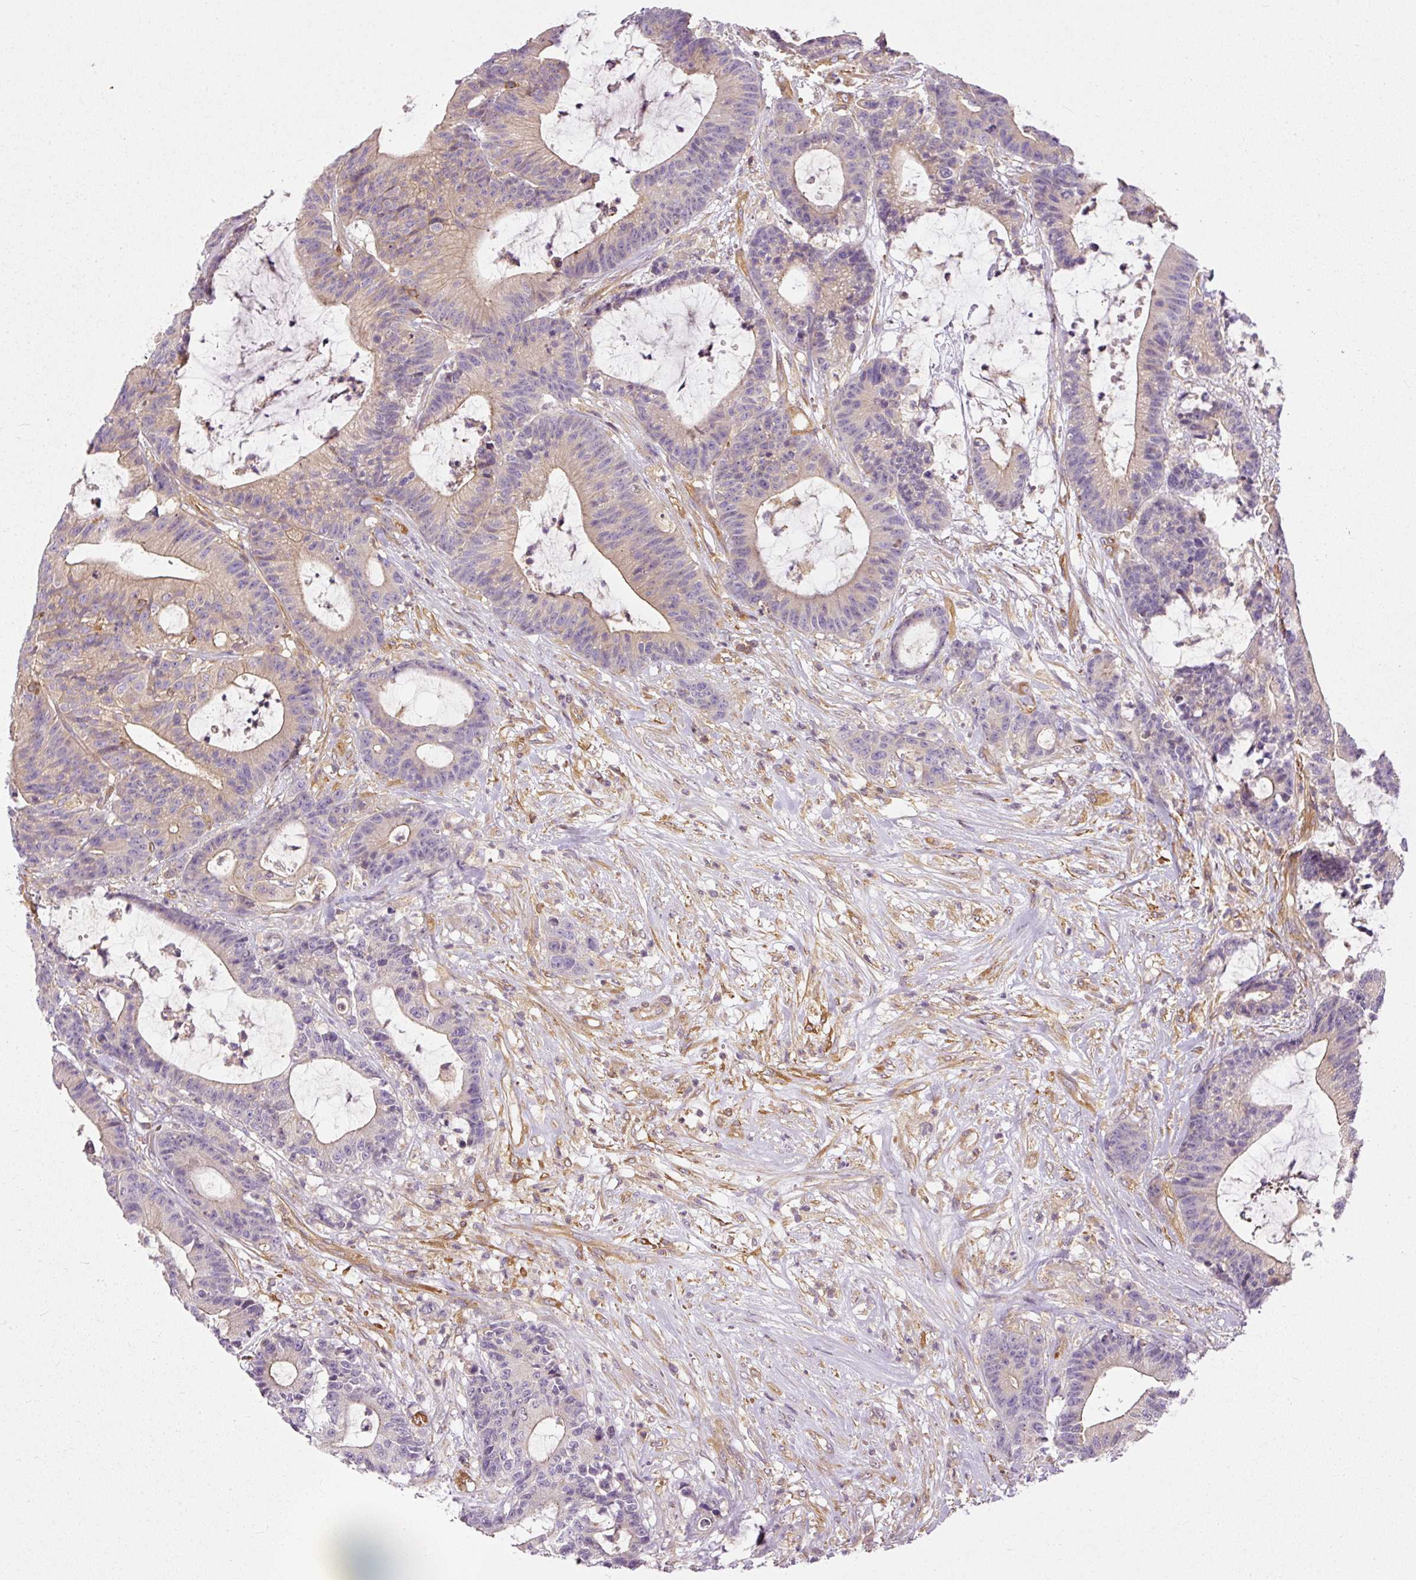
{"staining": {"intensity": "weak", "quantity": "<25%", "location": "cytoplasmic/membranous"}, "tissue": "colorectal cancer", "cell_type": "Tumor cells", "image_type": "cancer", "snomed": [{"axis": "morphology", "description": "Adenocarcinoma, NOS"}, {"axis": "topography", "description": "Colon"}], "caption": "Tumor cells are negative for brown protein staining in adenocarcinoma (colorectal).", "gene": "TBC1D2B", "patient": {"sex": "female", "age": 84}}